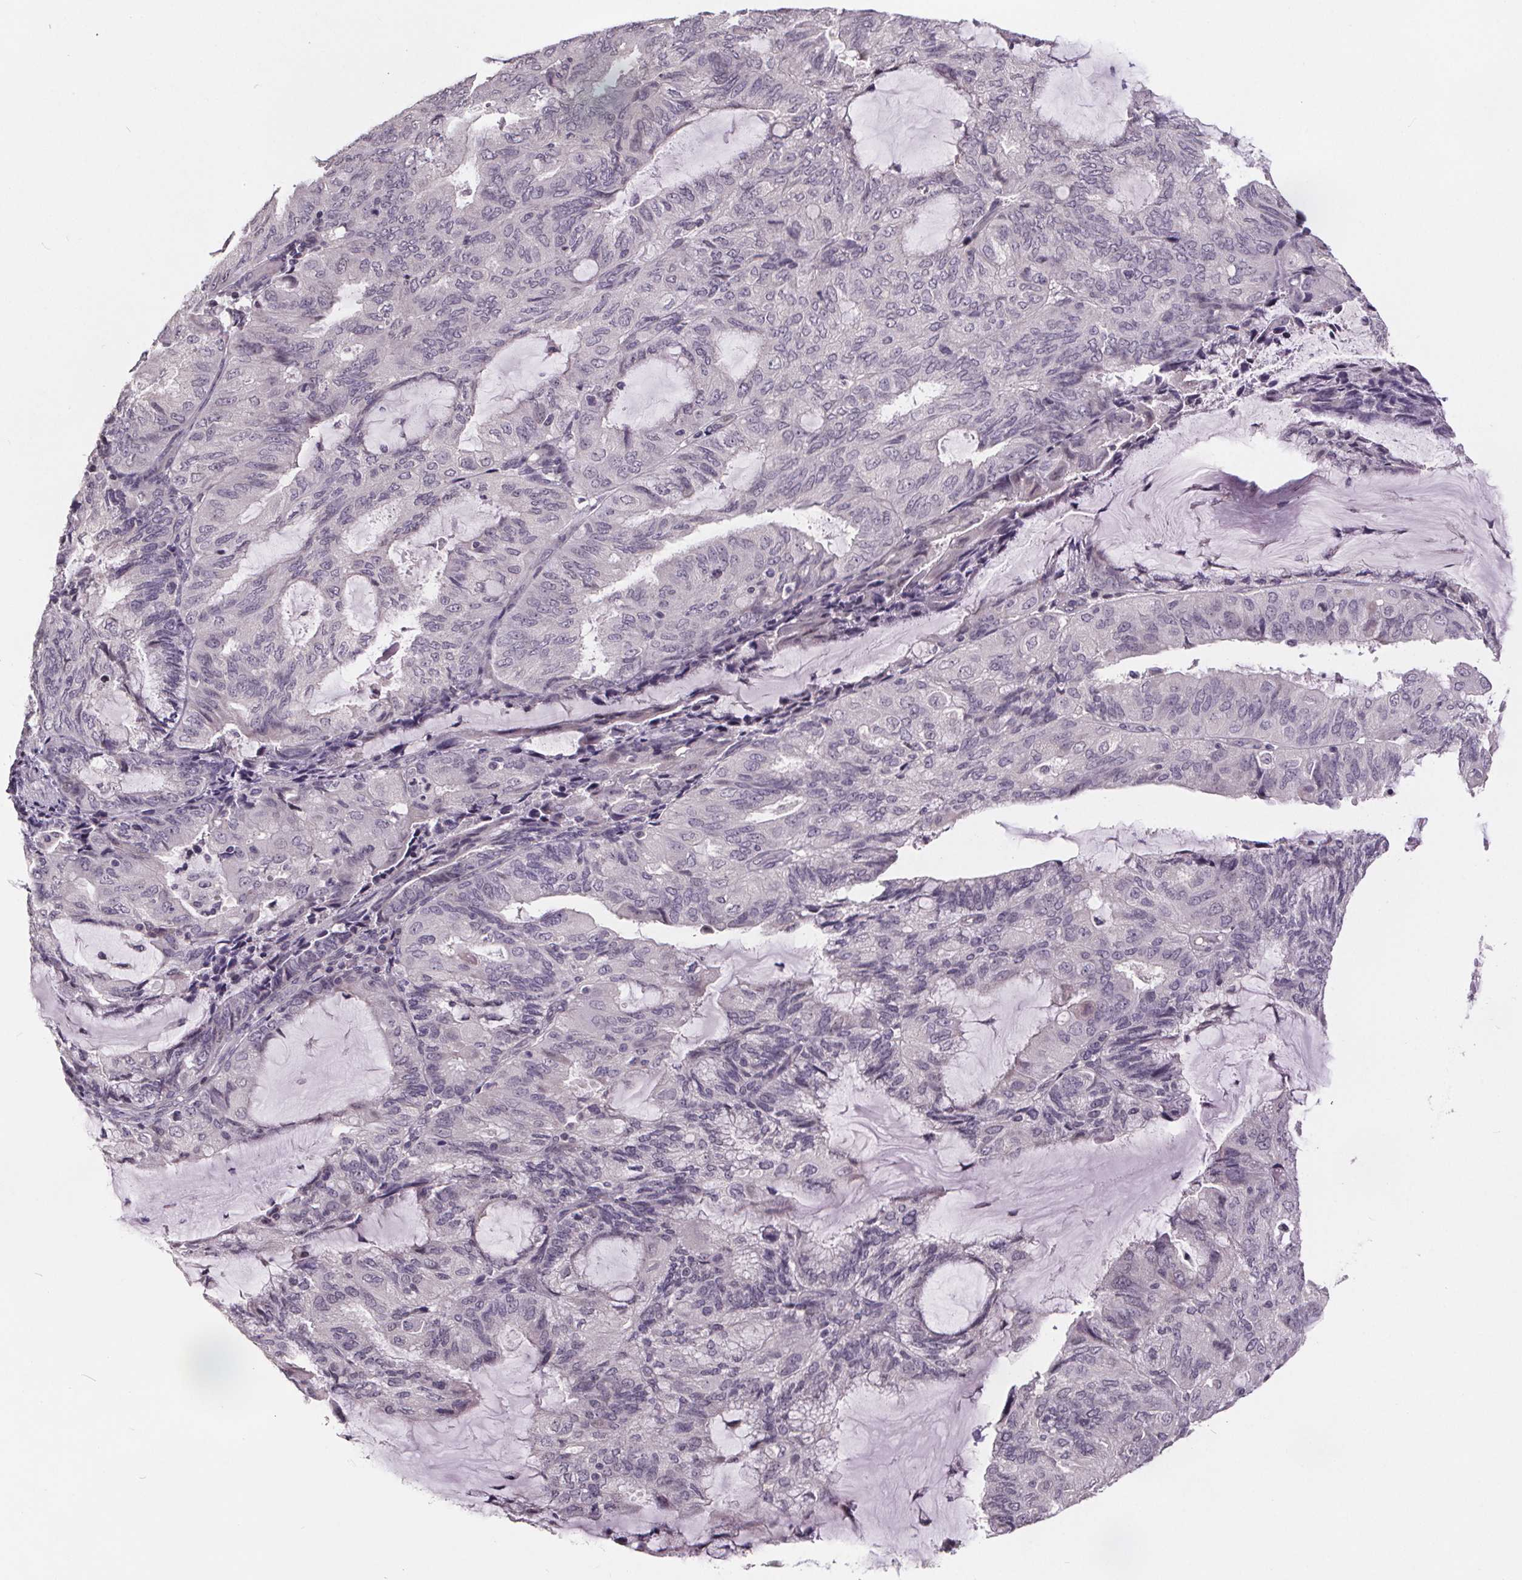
{"staining": {"intensity": "negative", "quantity": "none", "location": "none"}, "tissue": "endometrial cancer", "cell_type": "Tumor cells", "image_type": "cancer", "snomed": [{"axis": "morphology", "description": "Adenocarcinoma, NOS"}, {"axis": "topography", "description": "Endometrium"}], "caption": "Tumor cells are negative for brown protein staining in adenocarcinoma (endometrial). (DAB (3,3'-diaminobenzidine) IHC, high magnification).", "gene": "NKX6-1", "patient": {"sex": "female", "age": 81}}